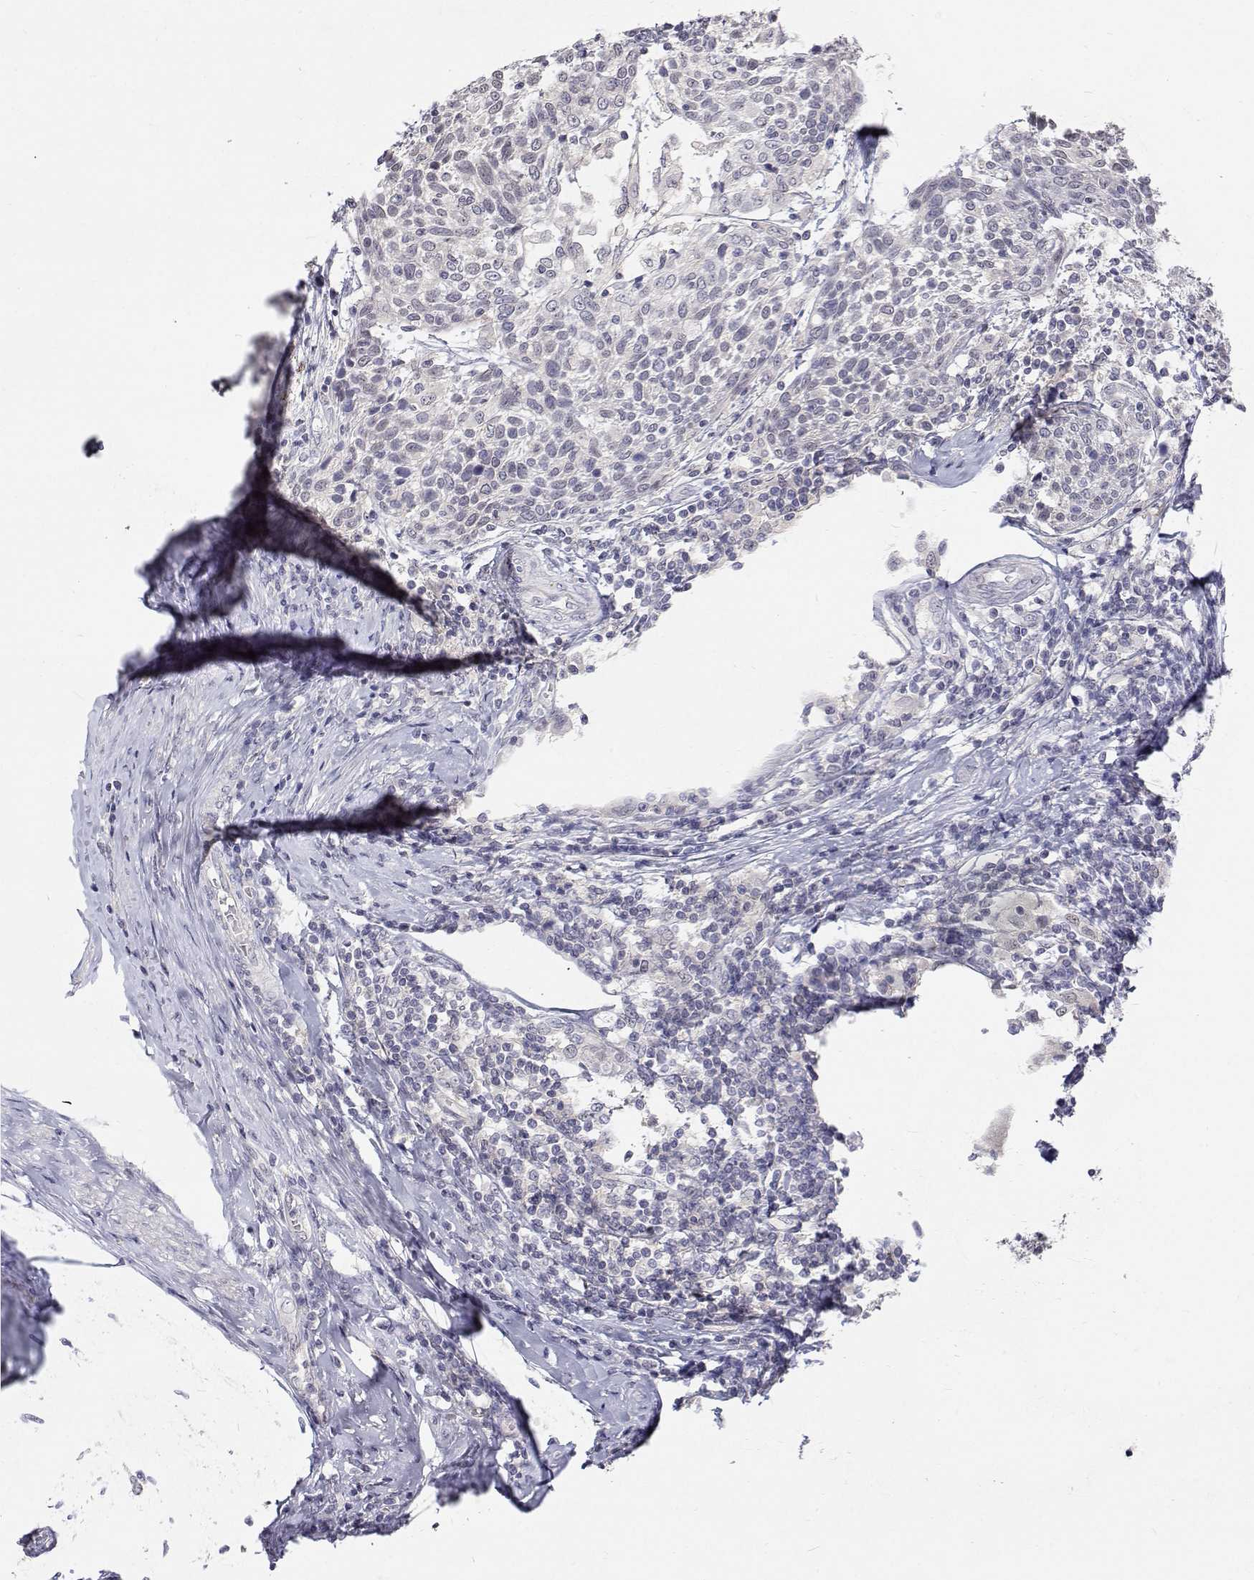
{"staining": {"intensity": "negative", "quantity": "none", "location": "none"}, "tissue": "cervical cancer", "cell_type": "Tumor cells", "image_type": "cancer", "snomed": [{"axis": "morphology", "description": "Squamous cell carcinoma, NOS"}, {"axis": "topography", "description": "Cervix"}], "caption": "Tumor cells show no significant positivity in cervical cancer.", "gene": "MYPN", "patient": {"sex": "female", "age": 61}}